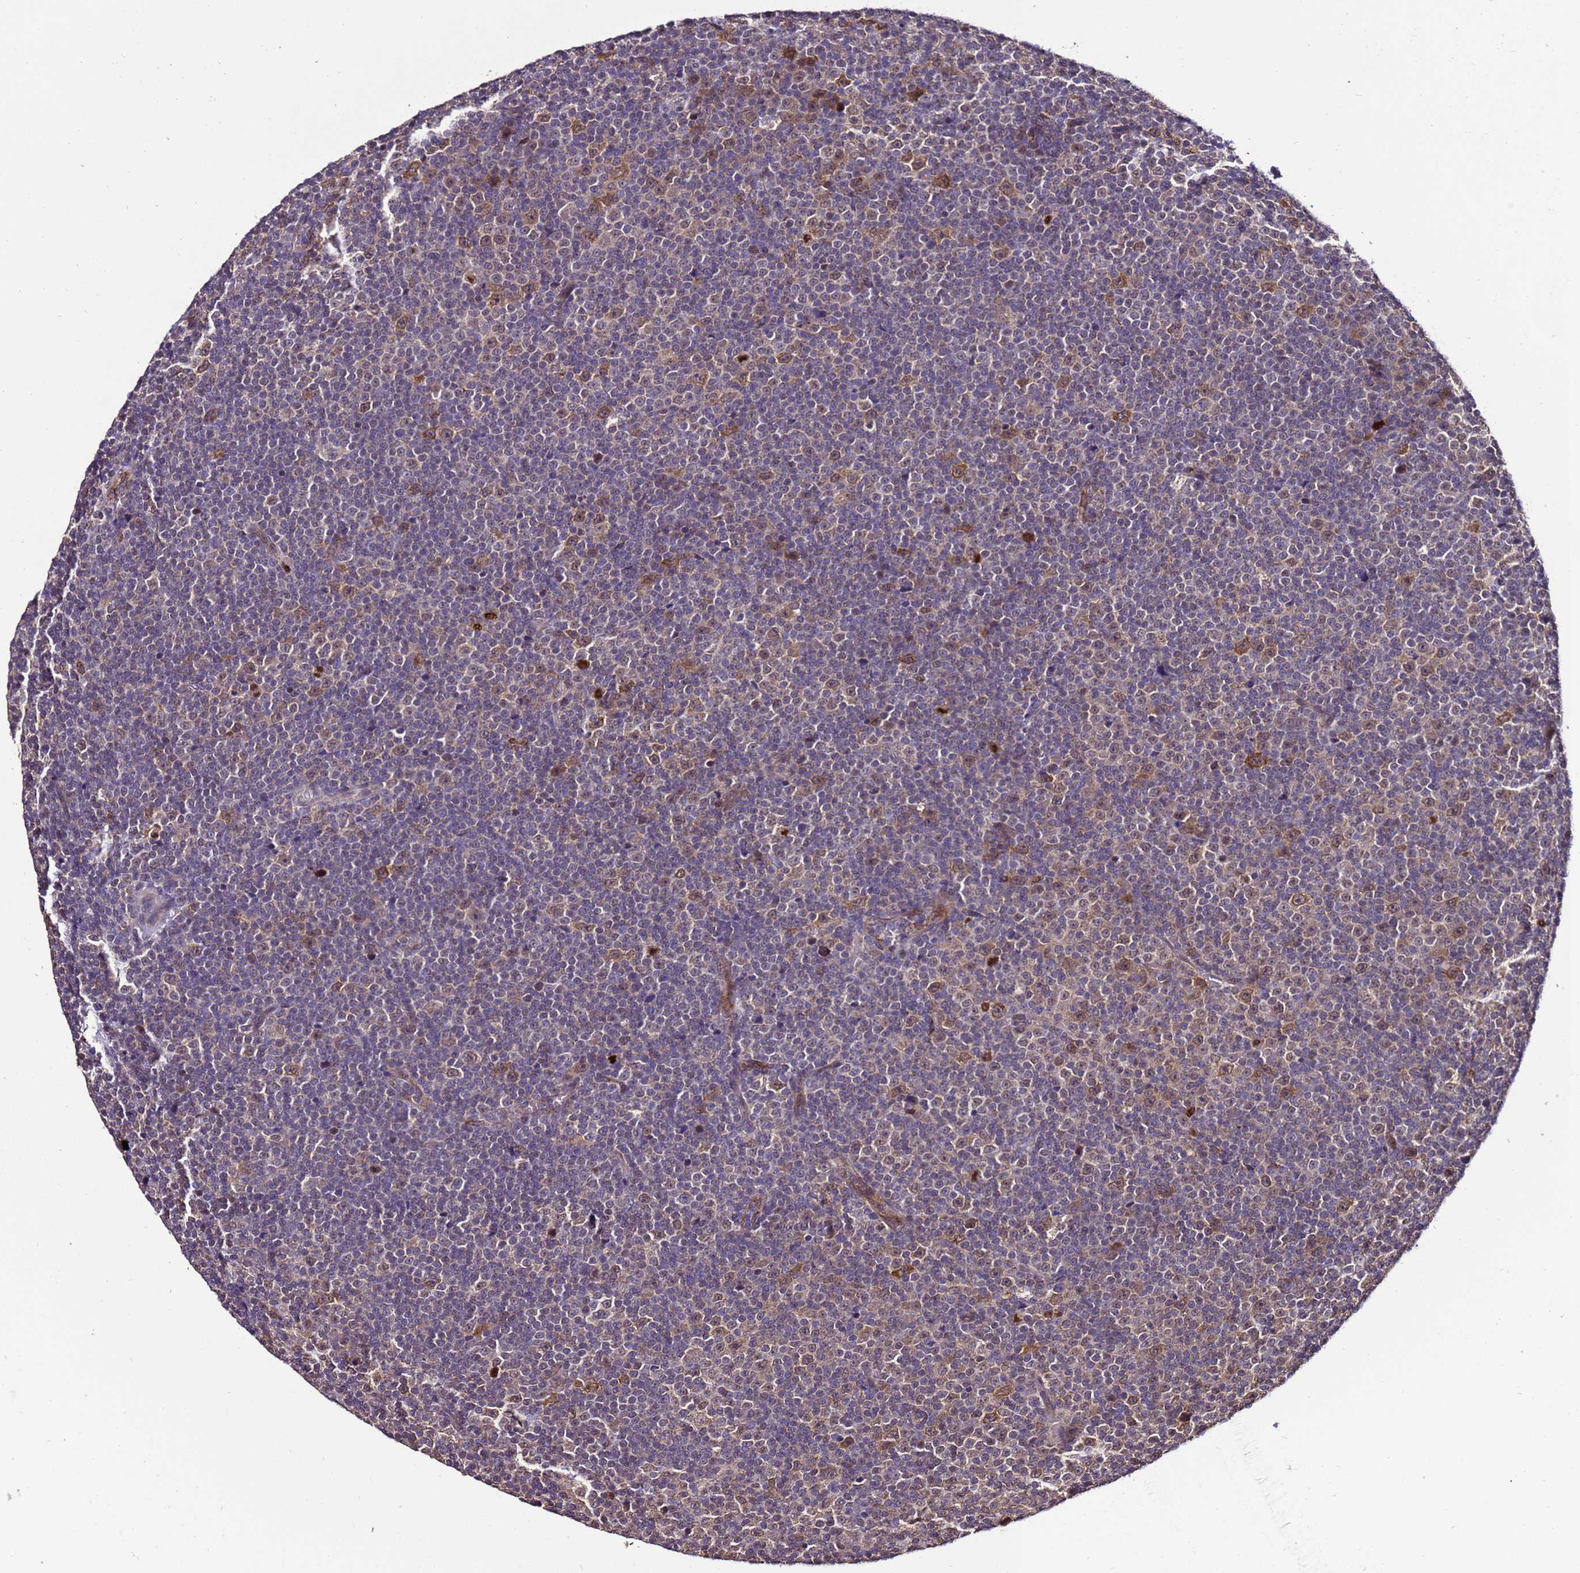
{"staining": {"intensity": "moderate", "quantity": "<25%", "location": "cytoplasmic/membranous,nuclear"}, "tissue": "lymphoma", "cell_type": "Tumor cells", "image_type": "cancer", "snomed": [{"axis": "morphology", "description": "Malignant lymphoma, non-Hodgkin's type, Low grade"}, {"axis": "topography", "description": "Lymph node"}], "caption": "Human lymphoma stained with a protein marker reveals moderate staining in tumor cells.", "gene": "ZNF329", "patient": {"sex": "female", "age": 67}}